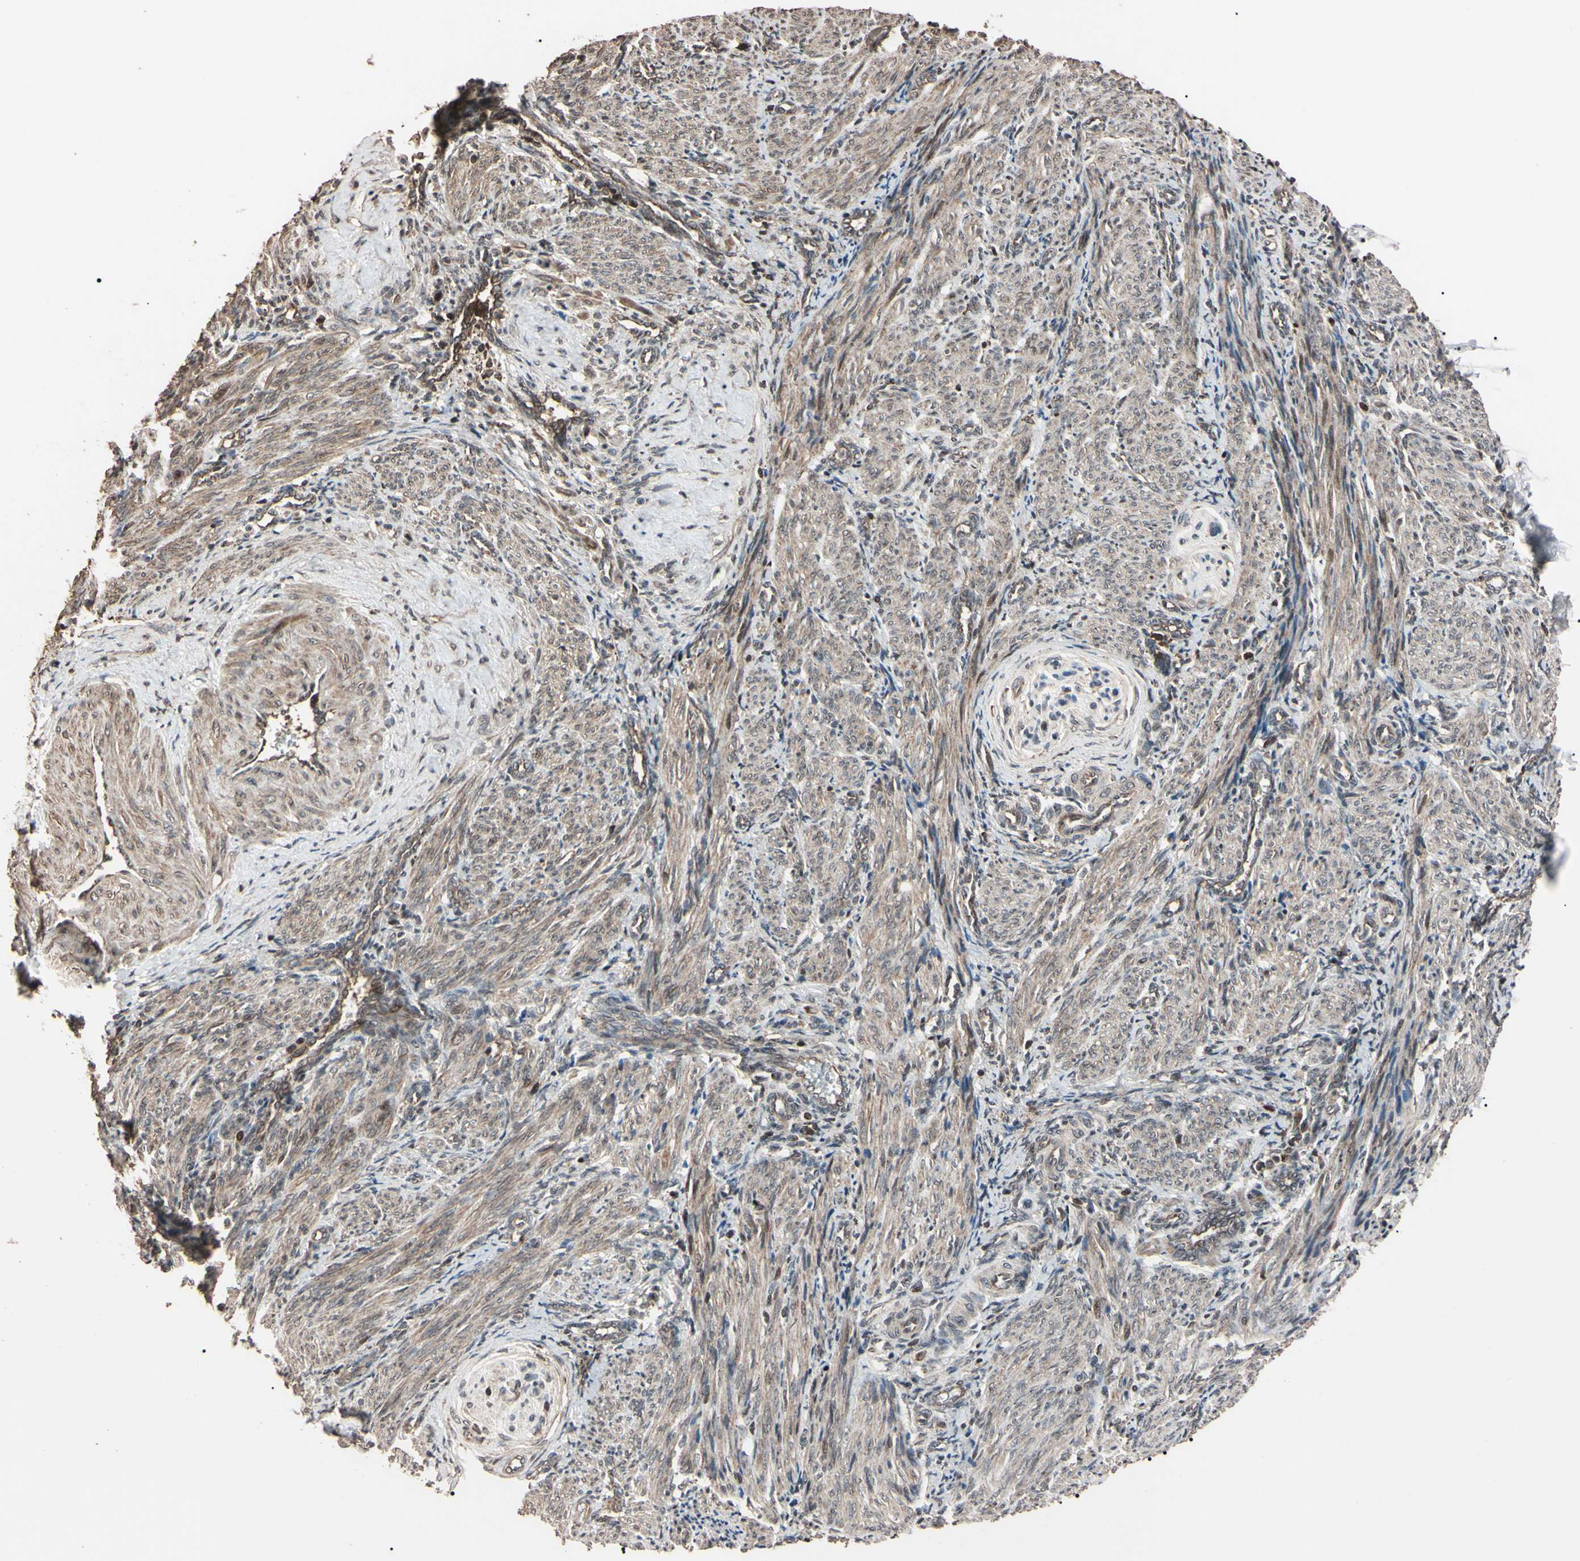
{"staining": {"intensity": "weak", "quantity": ">75%", "location": "cytoplasmic/membranous,nuclear"}, "tissue": "smooth muscle", "cell_type": "Smooth muscle cells", "image_type": "normal", "snomed": [{"axis": "morphology", "description": "Normal tissue, NOS"}, {"axis": "topography", "description": "Endometrium"}], "caption": "About >75% of smooth muscle cells in normal human smooth muscle demonstrate weak cytoplasmic/membranous,nuclear protein positivity as visualized by brown immunohistochemical staining.", "gene": "TNFRSF1A", "patient": {"sex": "female", "age": 33}}